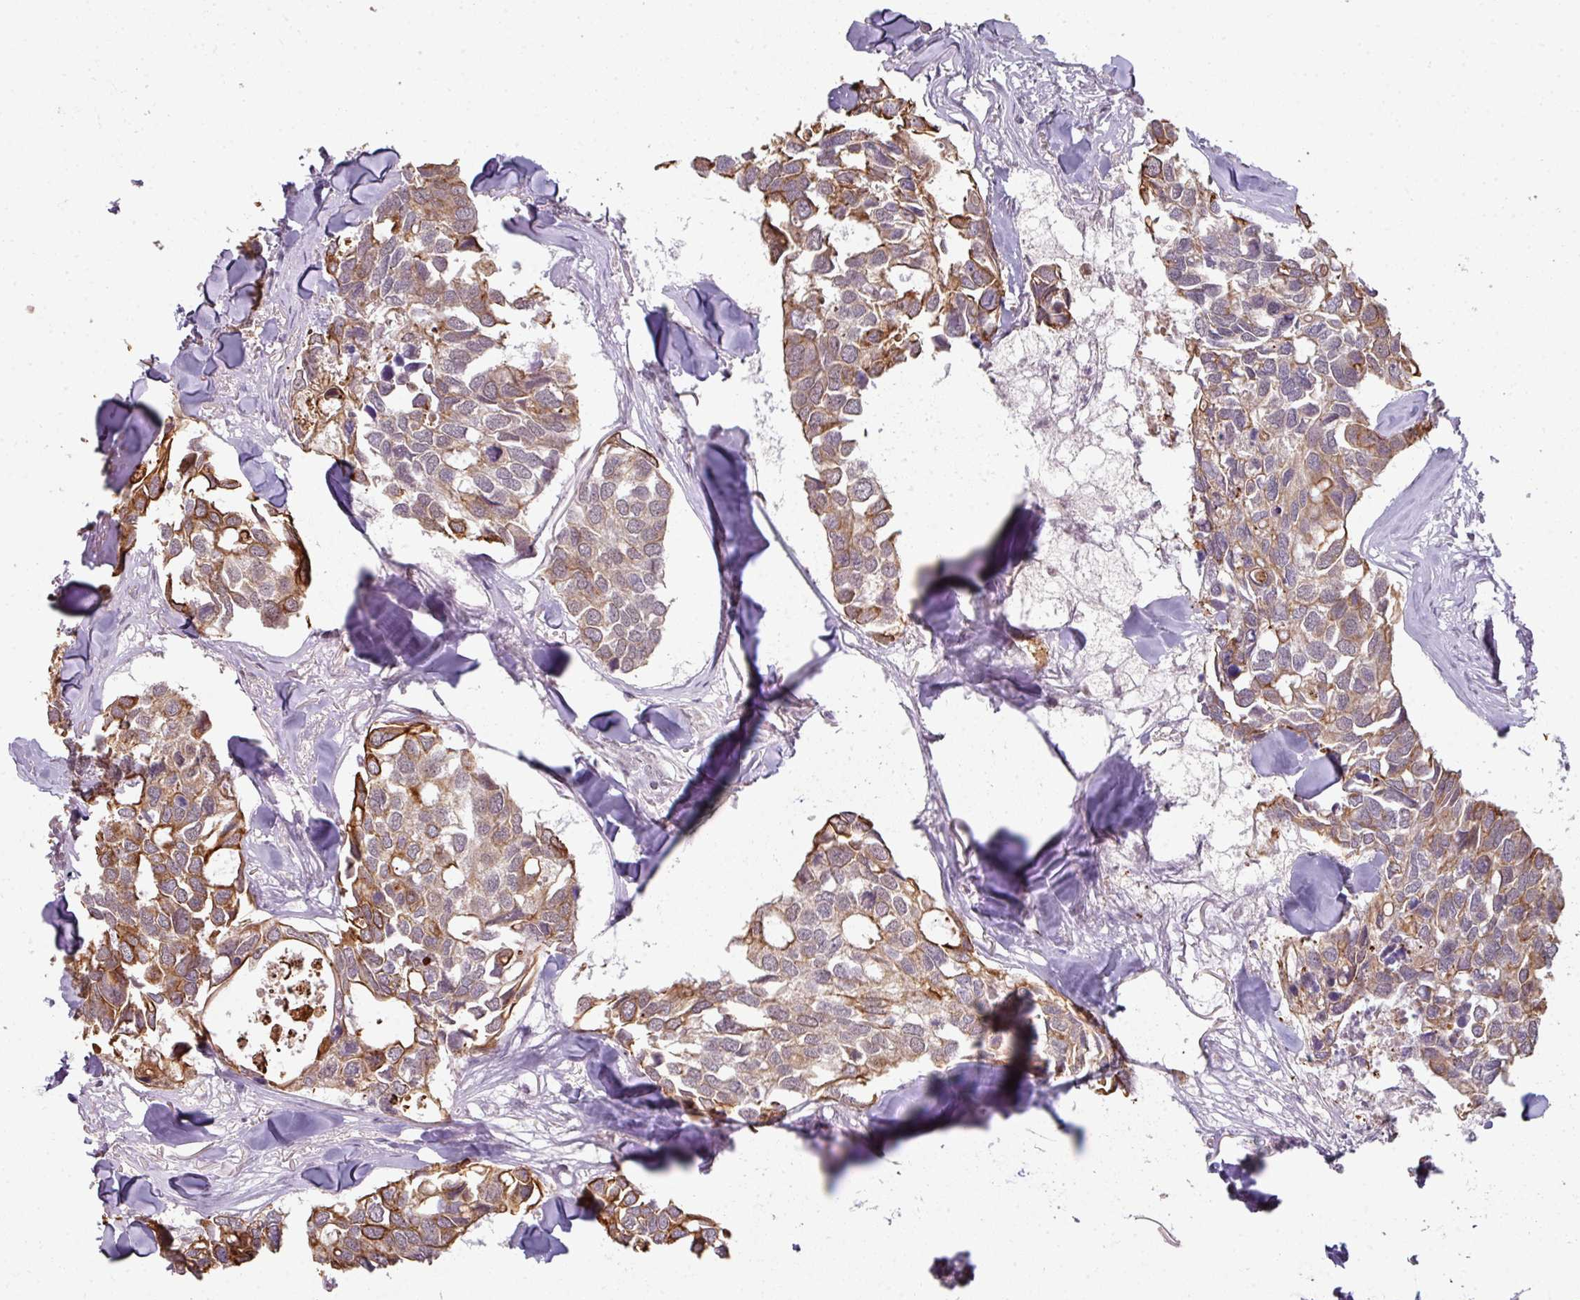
{"staining": {"intensity": "moderate", "quantity": "25%-75%", "location": "cytoplasmic/membranous"}, "tissue": "breast cancer", "cell_type": "Tumor cells", "image_type": "cancer", "snomed": [{"axis": "morphology", "description": "Duct carcinoma"}, {"axis": "topography", "description": "Breast"}], "caption": "Human breast cancer stained for a protein (brown) reveals moderate cytoplasmic/membranous positive staining in about 25%-75% of tumor cells.", "gene": "GTF2H3", "patient": {"sex": "female", "age": 83}}